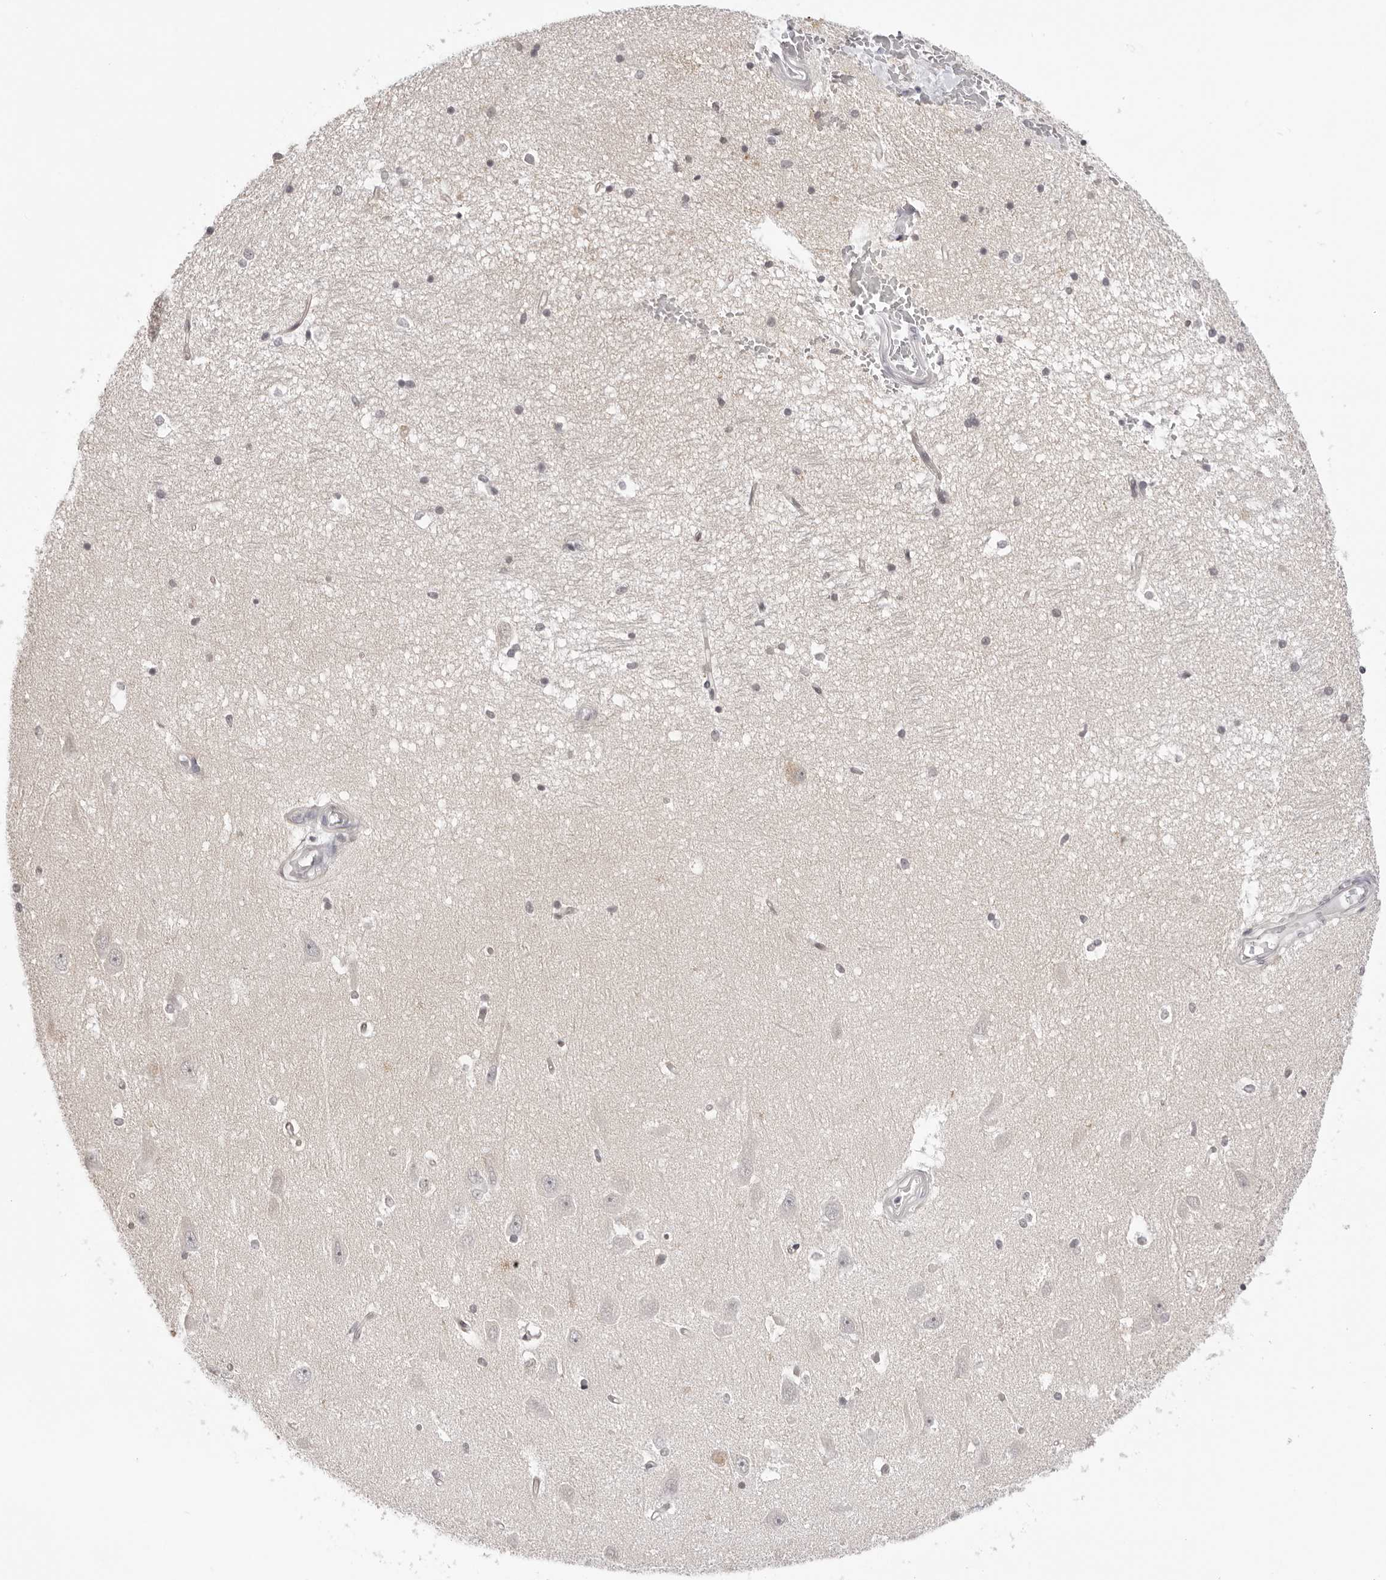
{"staining": {"intensity": "weak", "quantity": "25%-75%", "location": "cytoplasmic/membranous"}, "tissue": "hippocampus", "cell_type": "Glial cells", "image_type": "normal", "snomed": [{"axis": "morphology", "description": "Normal tissue, NOS"}, {"axis": "topography", "description": "Hippocampus"}], "caption": "A brown stain labels weak cytoplasmic/membranous positivity of a protein in glial cells of unremarkable human hippocampus.", "gene": "FDPS", "patient": {"sex": "male", "age": 45}}